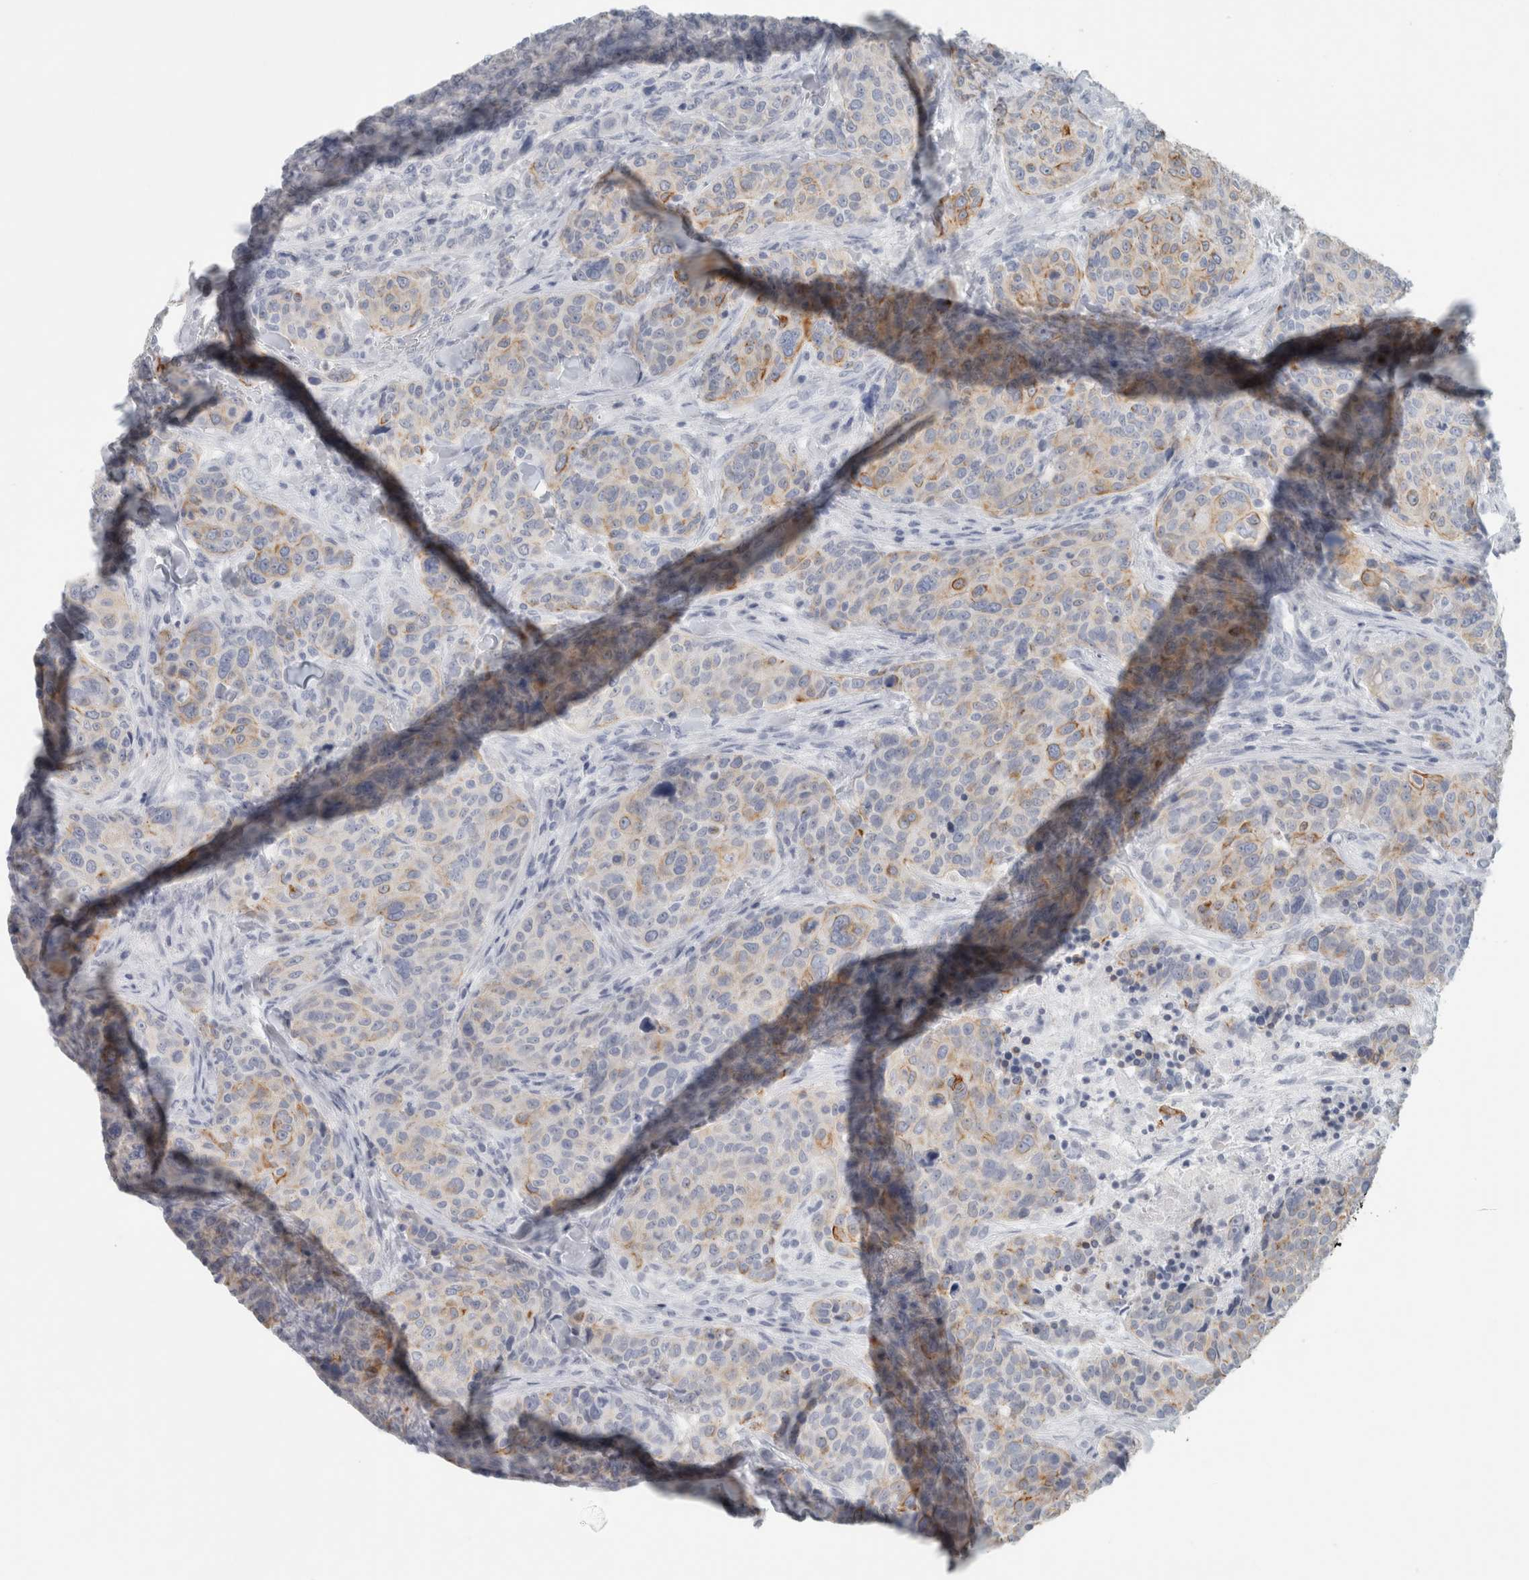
{"staining": {"intensity": "moderate", "quantity": "<25%", "location": "cytoplasmic/membranous"}, "tissue": "breast cancer", "cell_type": "Tumor cells", "image_type": "cancer", "snomed": [{"axis": "morphology", "description": "Duct carcinoma"}, {"axis": "topography", "description": "Breast"}], "caption": "Protein staining of breast cancer (intraductal carcinoma) tissue demonstrates moderate cytoplasmic/membranous positivity in about <25% of tumor cells.", "gene": "SLC28A3", "patient": {"sex": "female", "age": 37}}